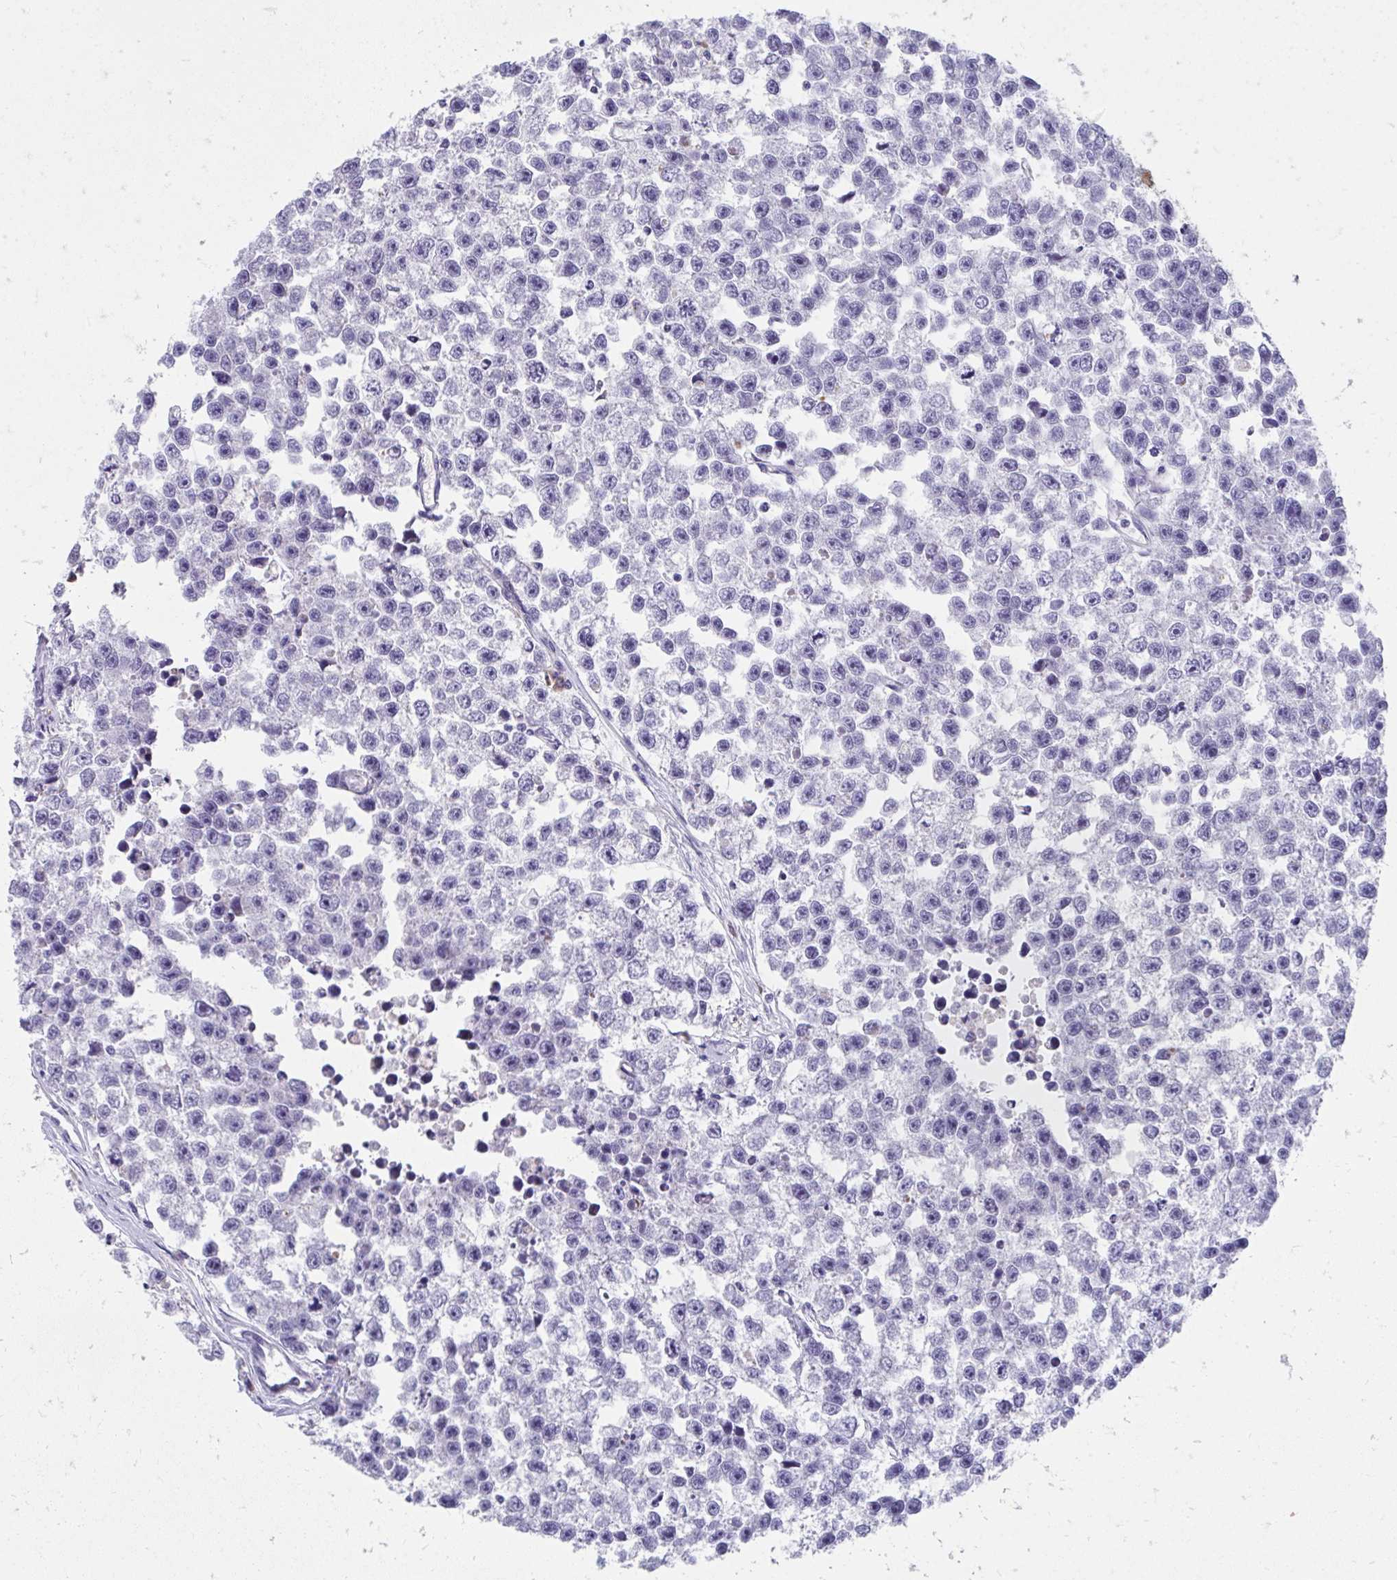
{"staining": {"intensity": "negative", "quantity": "none", "location": "none"}, "tissue": "testis cancer", "cell_type": "Tumor cells", "image_type": "cancer", "snomed": [{"axis": "morphology", "description": "Seminoma, NOS"}, {"axis": "topography", "description": "Testis"}], "caption": "High power microscopy micrograph of an IHC image of testis cancer, revealing no significant staining in tumor cells. Nuclei are stained in blue.", "gene": "SLAMF7", "patient": {"sex": "male", "age": 26}}